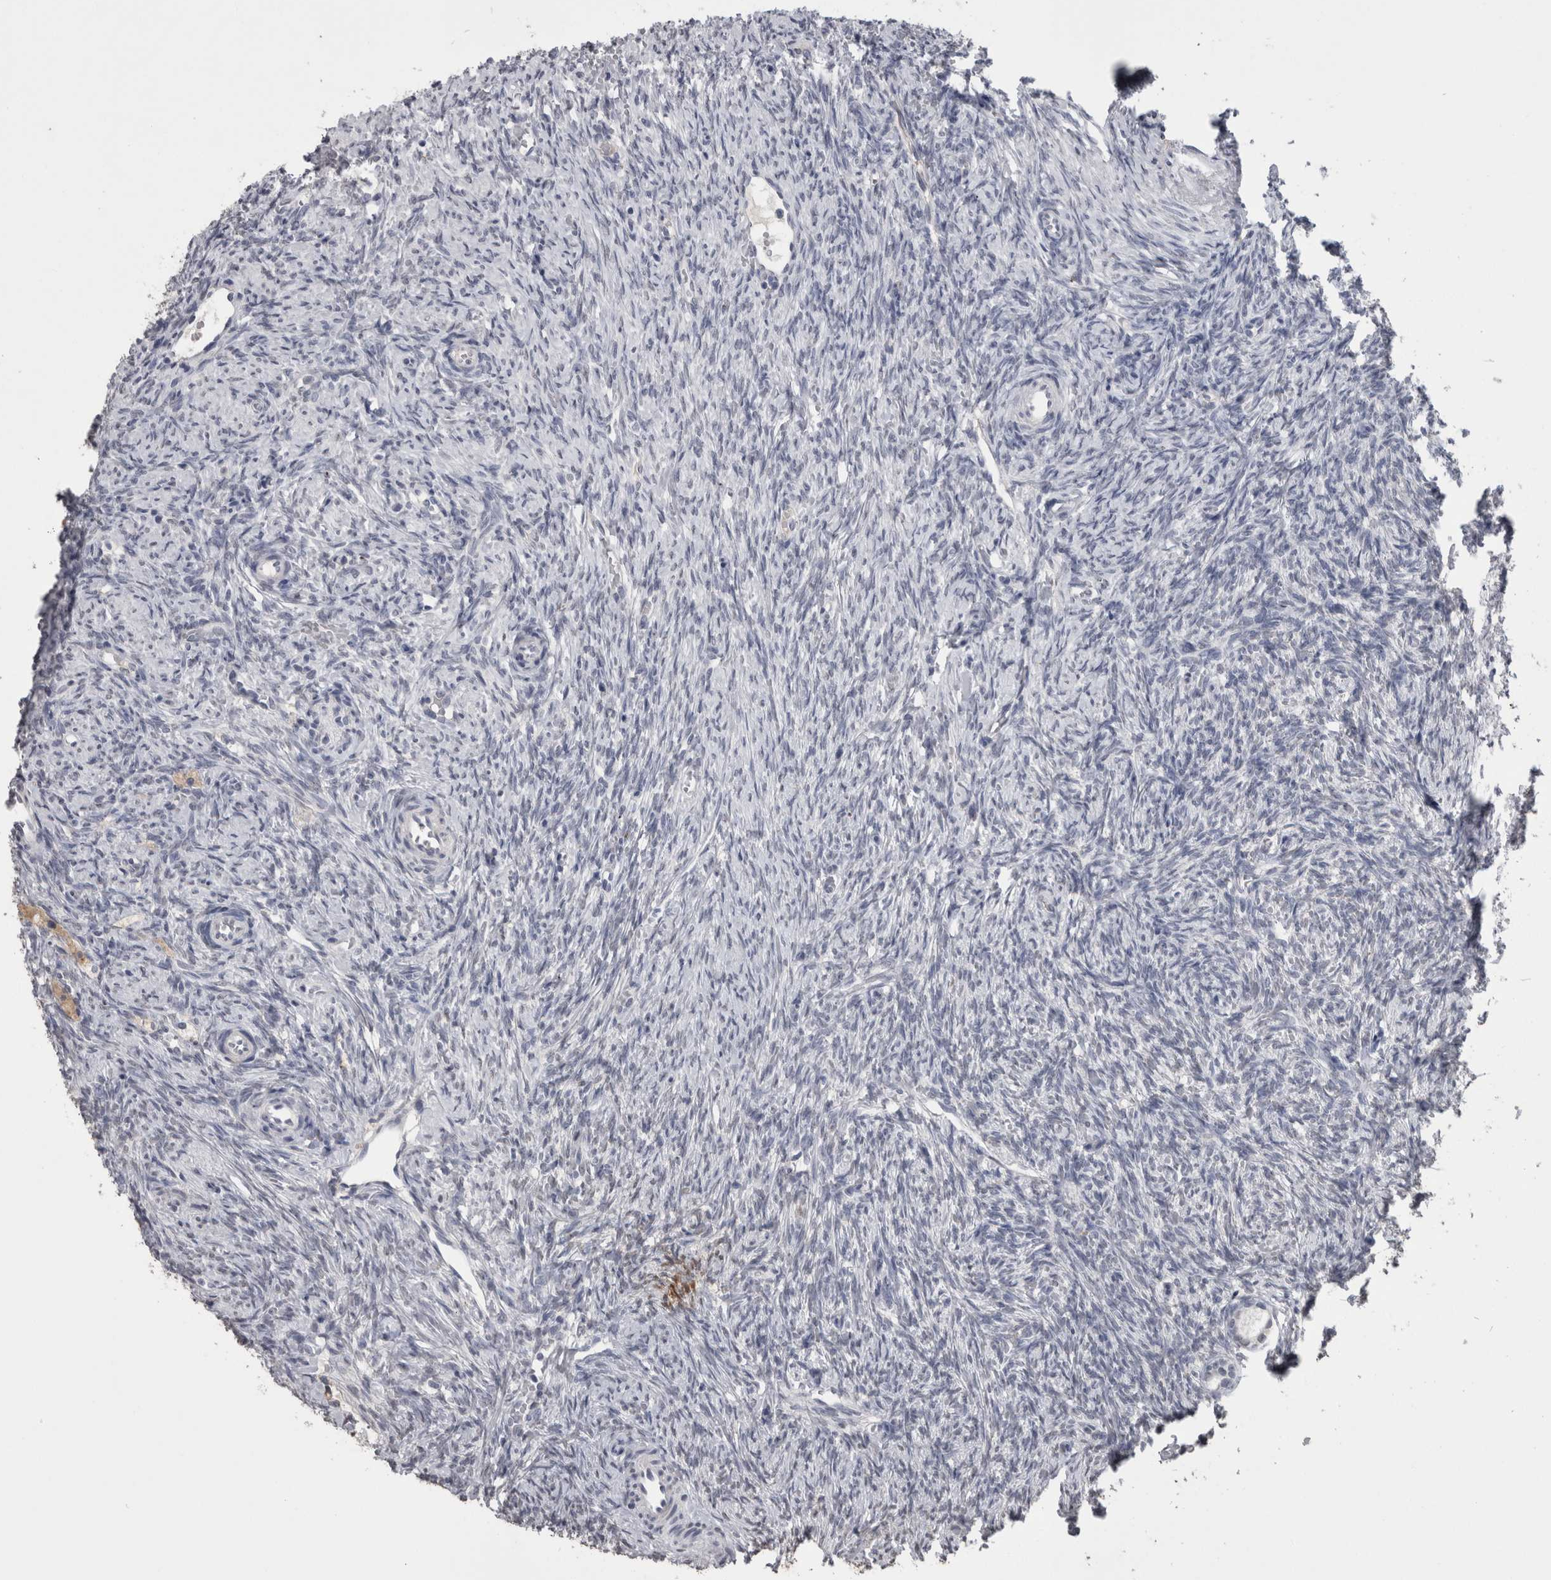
{"staining": {"intensity": "negative", "quantity": "none", "location": "none"}, "tissue": "ovary", "cell_type": "Ovarian stroma cells", "image_type": "normal", "snomed": [{"axis": "morphology", "description": "Normal tissue, NOS"}, {"axis": "topography", "description": "Ovary"}], "caption": "This is an IHC micrograph of benign human ovary. There is no positivity in ovarian stroma cells.", "gene": "PAX5", "patient": {"sex": "female", "age": 41}}